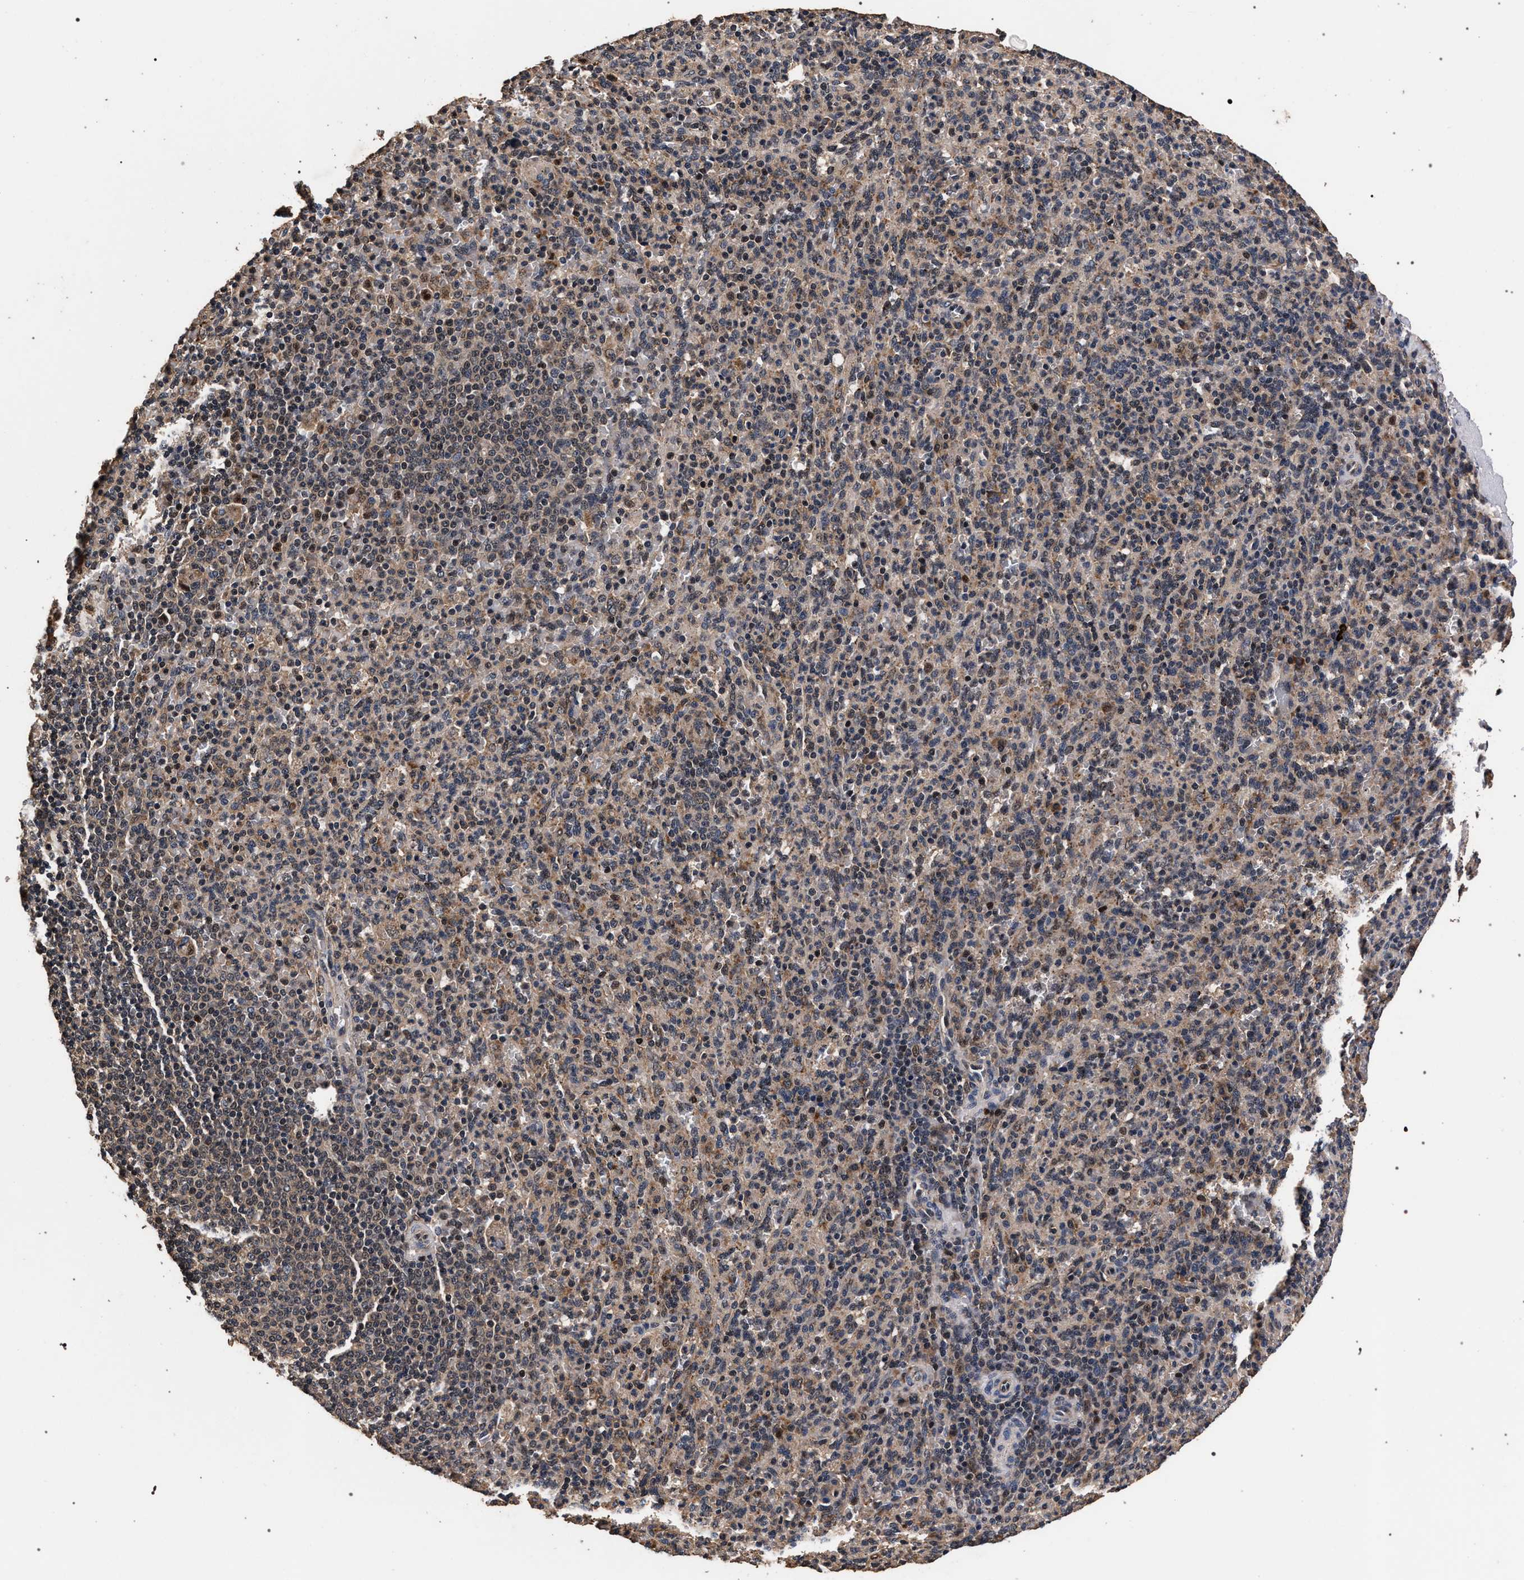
{"staining": {"intensity": "moderate", "quantity": "25%-75%", "location": "cytoplasmic/membranous,nuclear"}, "tissue": "spleen", "cell_type": "Cells in red pulp", "image_type": "normal", "snomed": [{"axis": "morphology", "description": "Normal tissue, NOS"}, {"axis": "topography", "description": "Spleen"}], "caption": "High-power microscopy captured an IHC histopathology image of benign spleen, revealing moderate cytoplasmic/membranous,nuclear staining in about 25%-75% of cells in red pulp.", "gene": "ACOX1", "patient": {"sex": "male", "age": 36}}